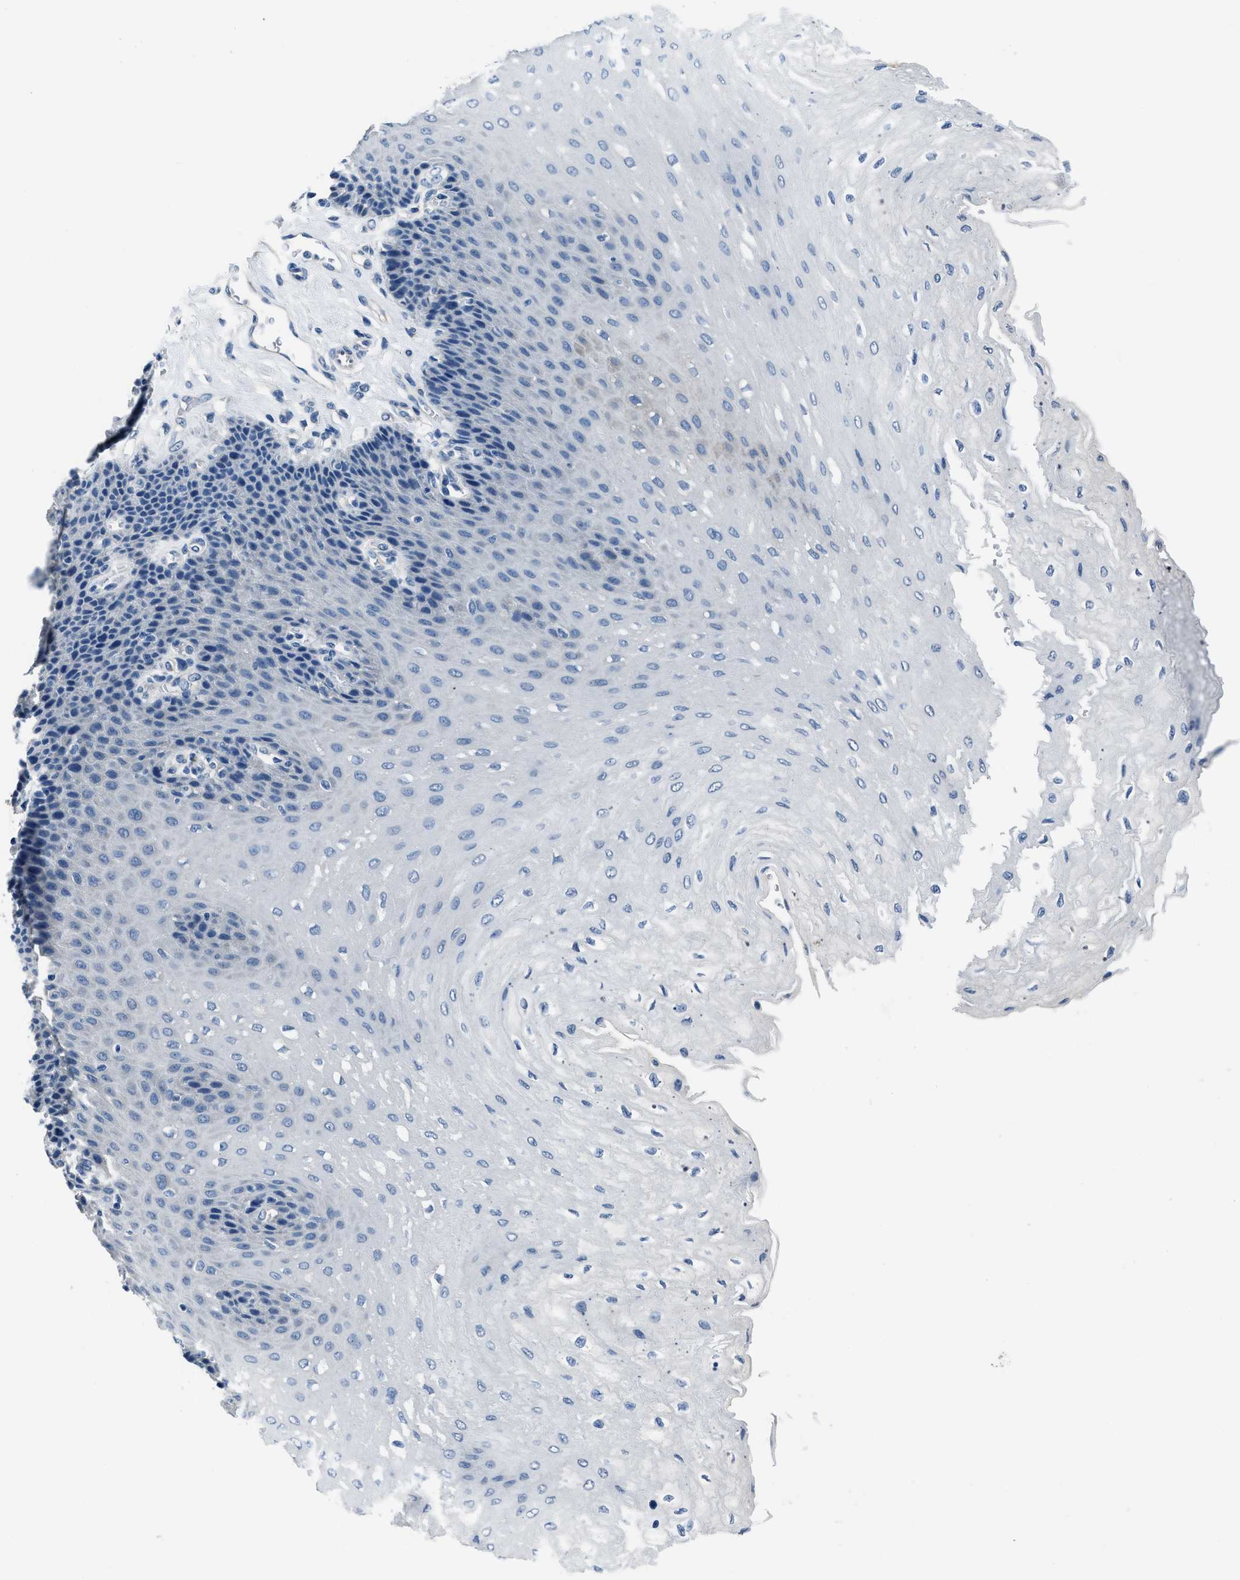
{"staining": {"intensity": "negative", "quantity": "none", "location": "none"}, "tissue": "esophagus", "cell_type": "Squamous epithelial cells", "image_type": "normal", "snomed": [{"axis": "morphology", "description": "Normal tissue, NOS"}, {"axis": "topography", "description": "Esophagus"}], "caption": "Immunohistochemistry (IHC) image of unremarkable esophagus: esophagus stained with DAB shows no significant protein positivity in squamous epithelial cells.", "gene": "GJA3", "patient": {"sex": "female", "age": 72}}